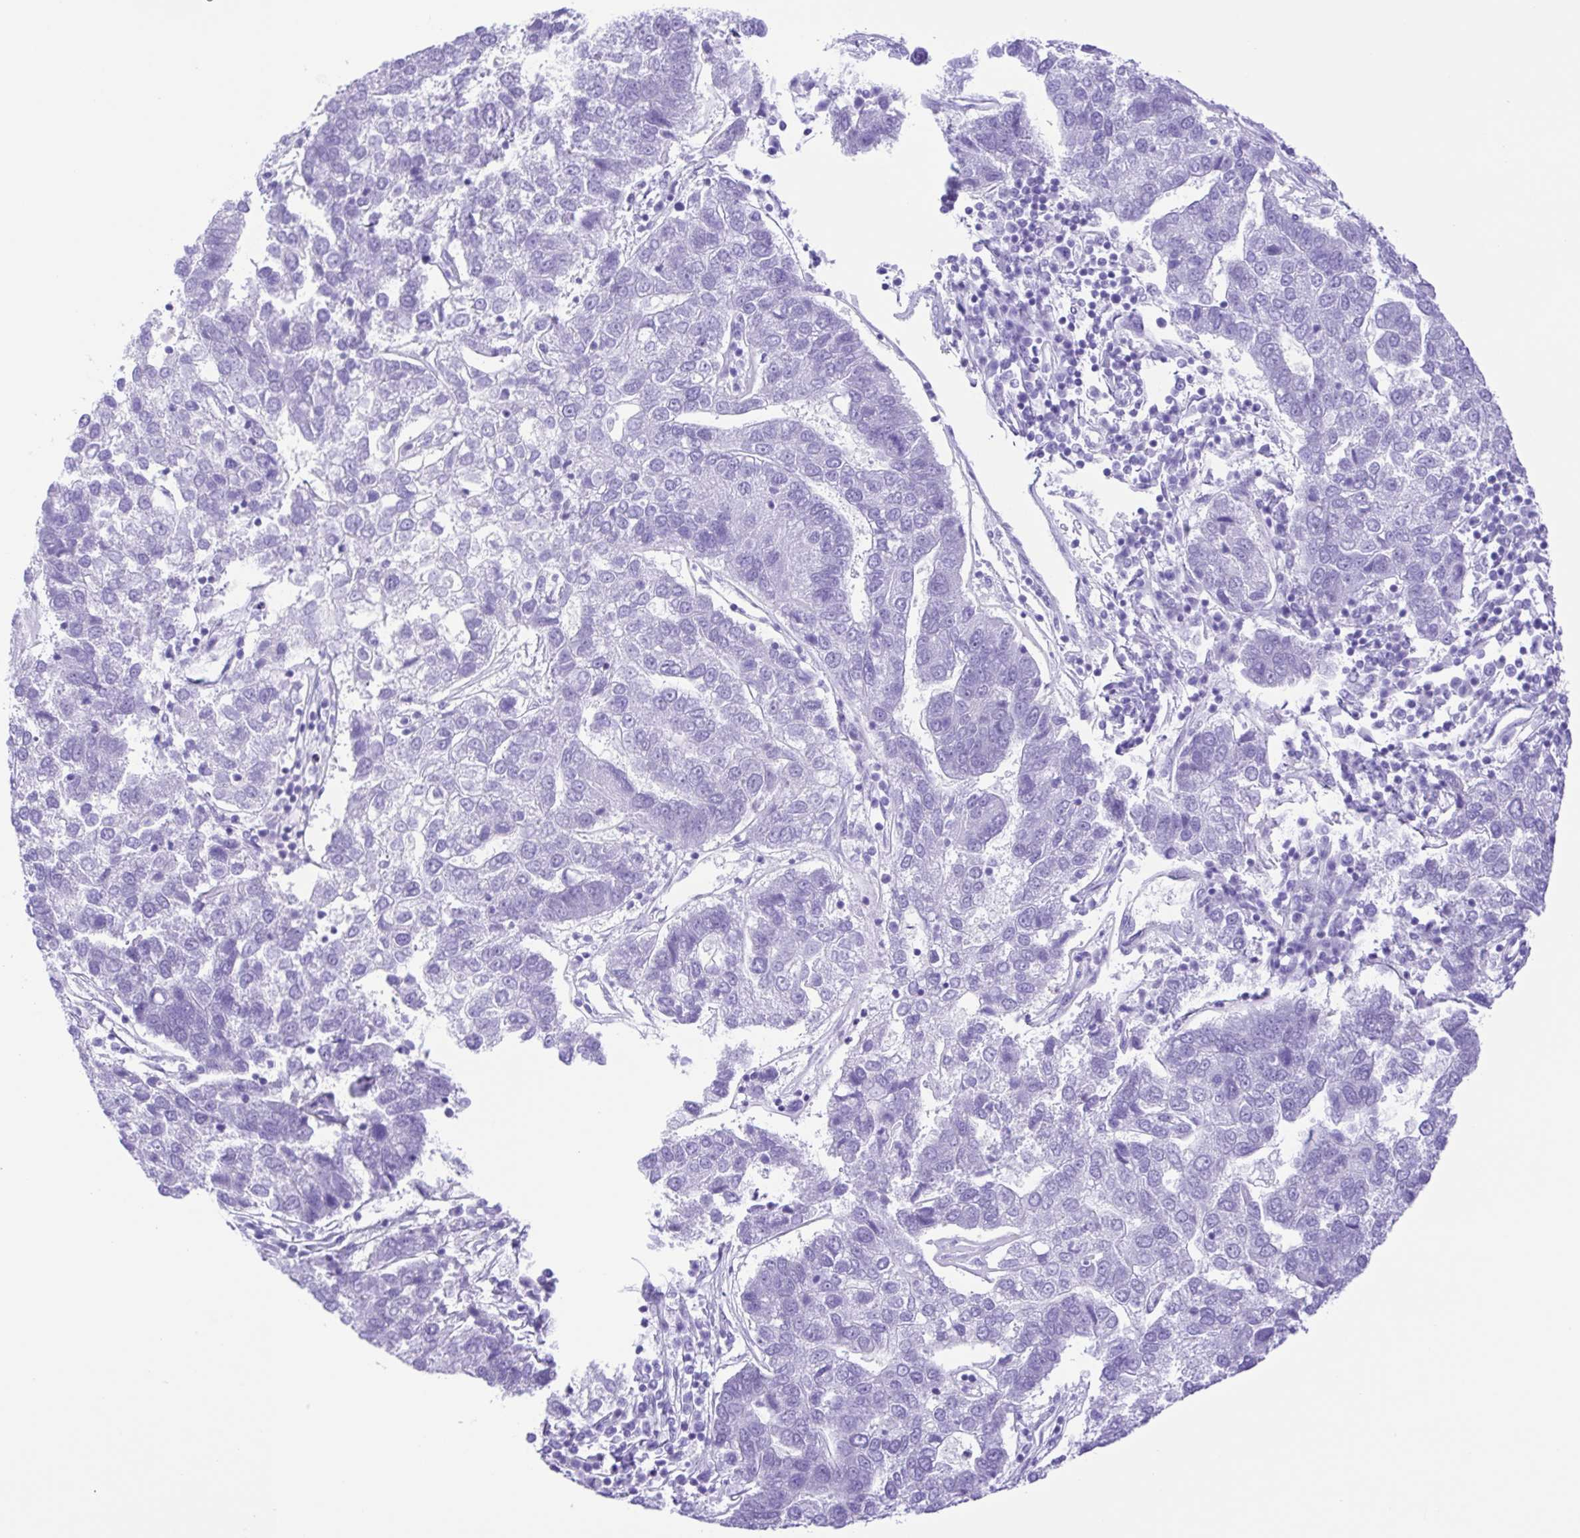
{"staining": {"intensity": "negative", "quantity": "none", "location": "none"}, "tissue": "pancreatic cancer", "cell_type": "Tumor cells", "image_type": "cancer", "snomed": [{"axis": "morphology", "description": "Adenocarcinoma, NOS"}, {"axis": "topography", "description": "Pancreas"}], "caption": "Pancreatic adenocarcinoma stained for a protein using immunohistochemistry (IHC) demonstrates no staining tumor cells.", "gene": "ERP27", "patient": {"sex": "female", "age": 61}}